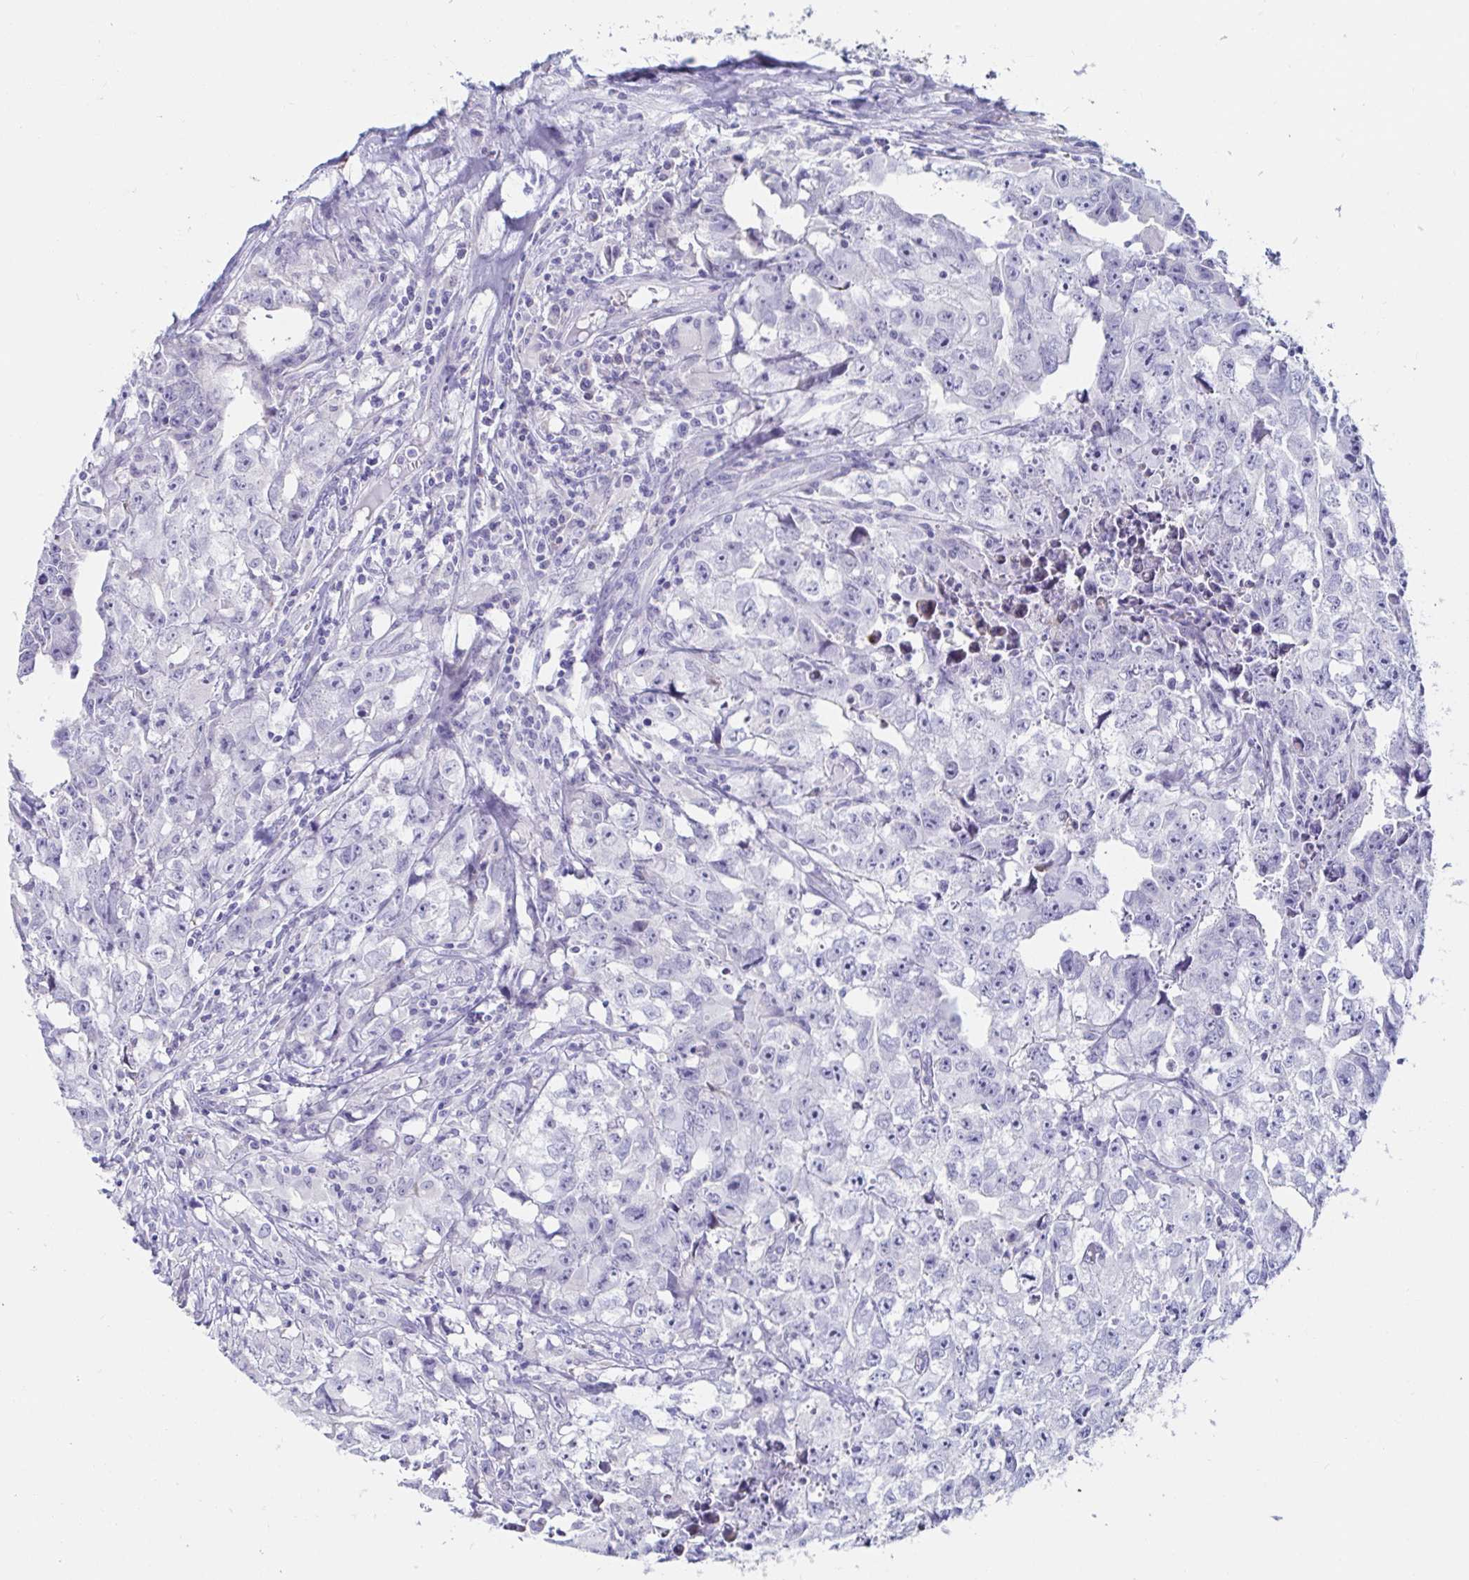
{"staining": {"intensity": "negative", "quantity": "none", "location": "none"}, "tissue": "testis cancer", "cell_type": "Tumor cells", "image_type": "cancer", "snomed": [{"axis": "morphology", "description": "Carcinoma, Embryonal, NOS"}, {"axis": "morphology", "description": "Teratoma, malignant, NOS"}, {"axis": "topography", "description": "Testis"}], "caption": "Immunohistochemistry (IHC) histopathology image of neoplastic tissue: malignant teratoma (testis) stained with DAB exhibits no significant protein staining in tumor cells.", "gene": "C4orf17", "patient": {"sex": "male", "age": 24}}